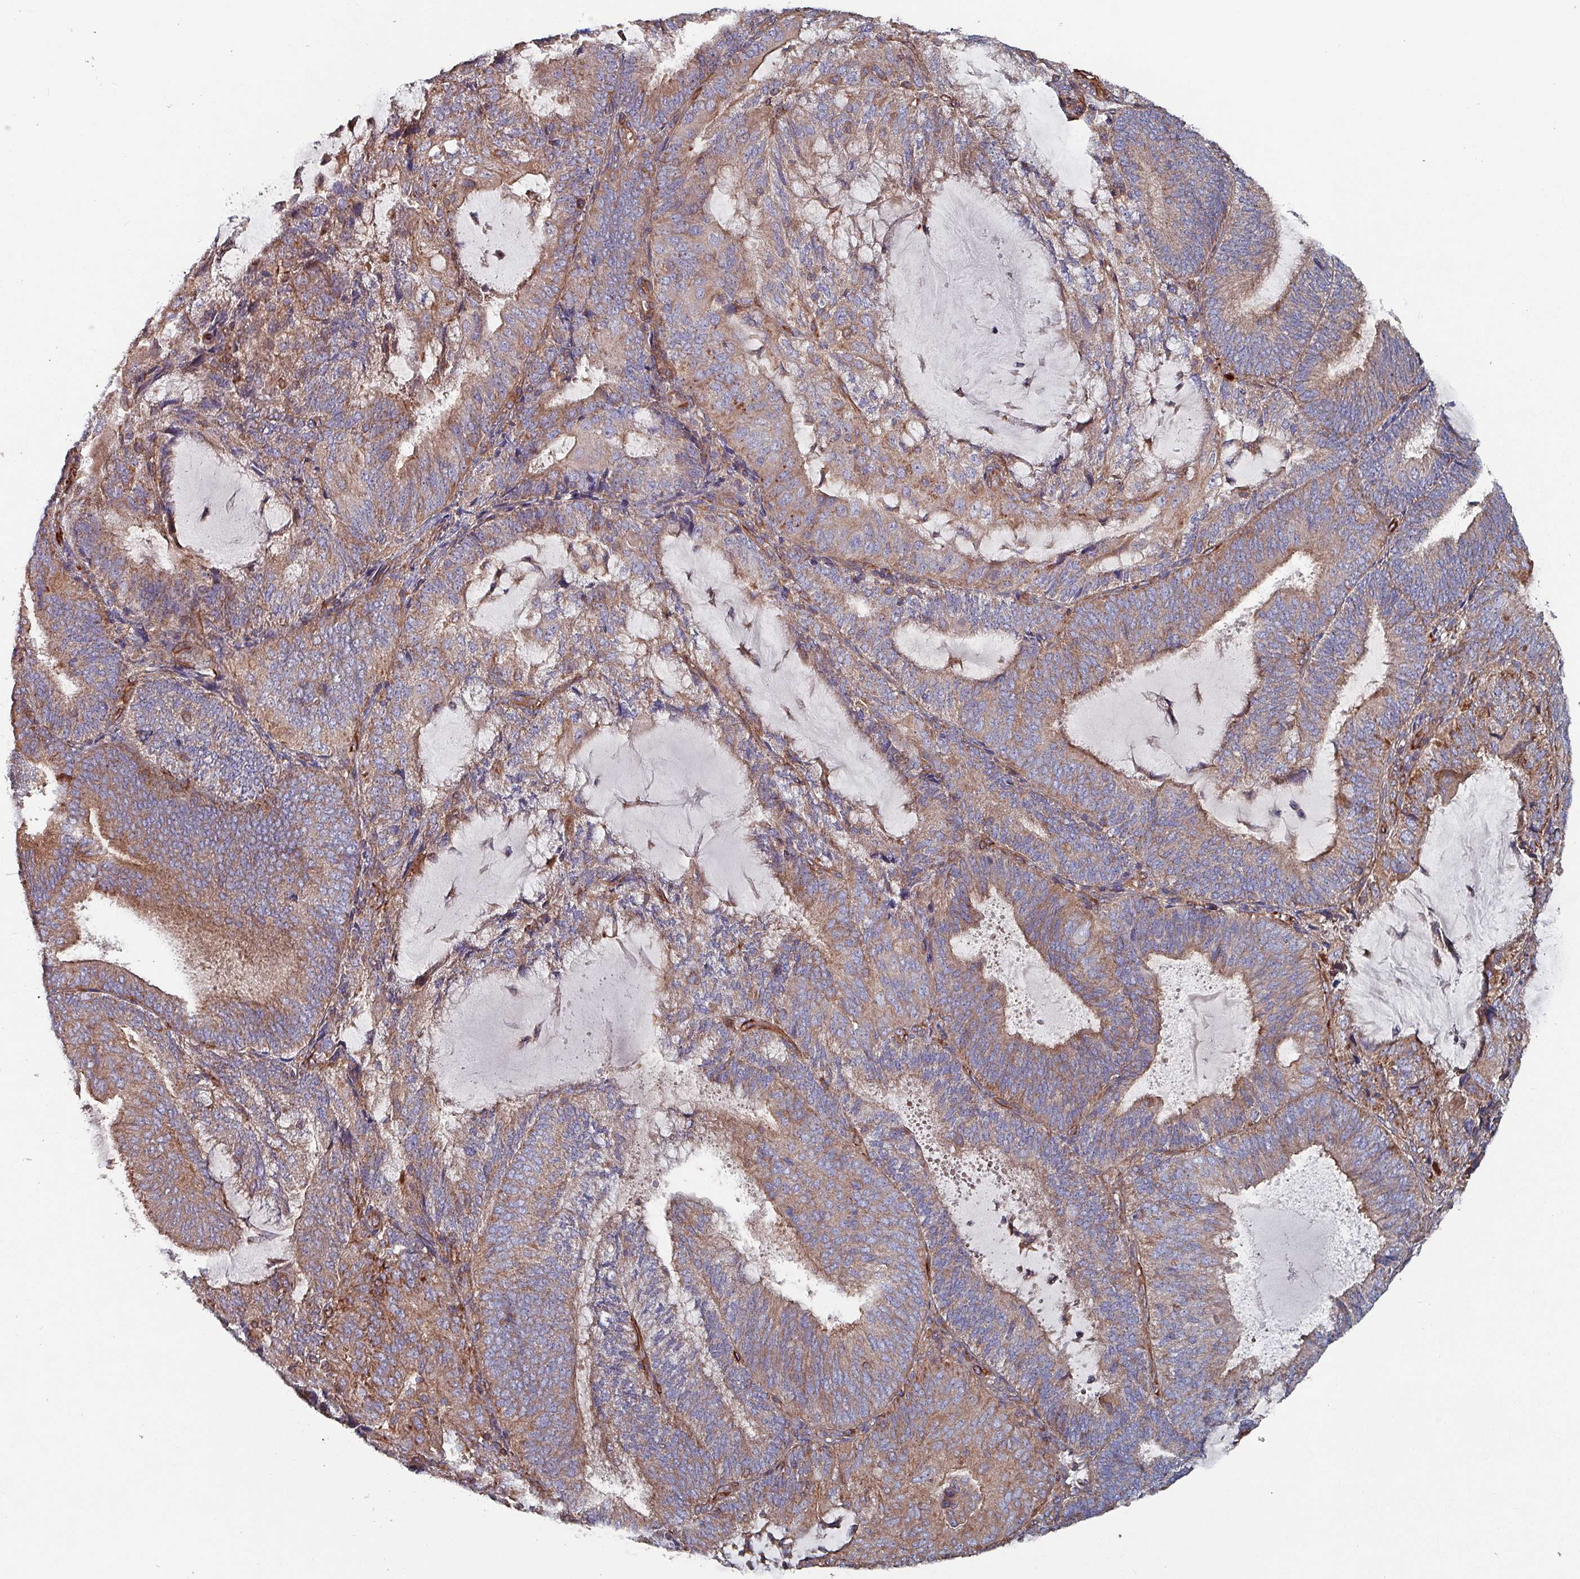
{"staining": {"intensity": "moderate", "quantity": "25%-75%", "location": "cytoplasmic/membranous"}, "tissue": "endometrial cancer", "cell_type": "Tumor cells", "image_type": "cancer", "snomed": [{"axis": "morphology", "description": "Adenocarcinoma, NOS"}, {"axis": "topography", "description": "Endometrium"}], "caption": "IHC (DAB (3,3'-diaminobenzidine)) staining of human endometrial cancer displays moderate cytoplasmic/membranous protein positivity in approximately 25%-75% of tumor cells.", "gene": "ANO10", "patient": {"sex": "female", "age": 81}}